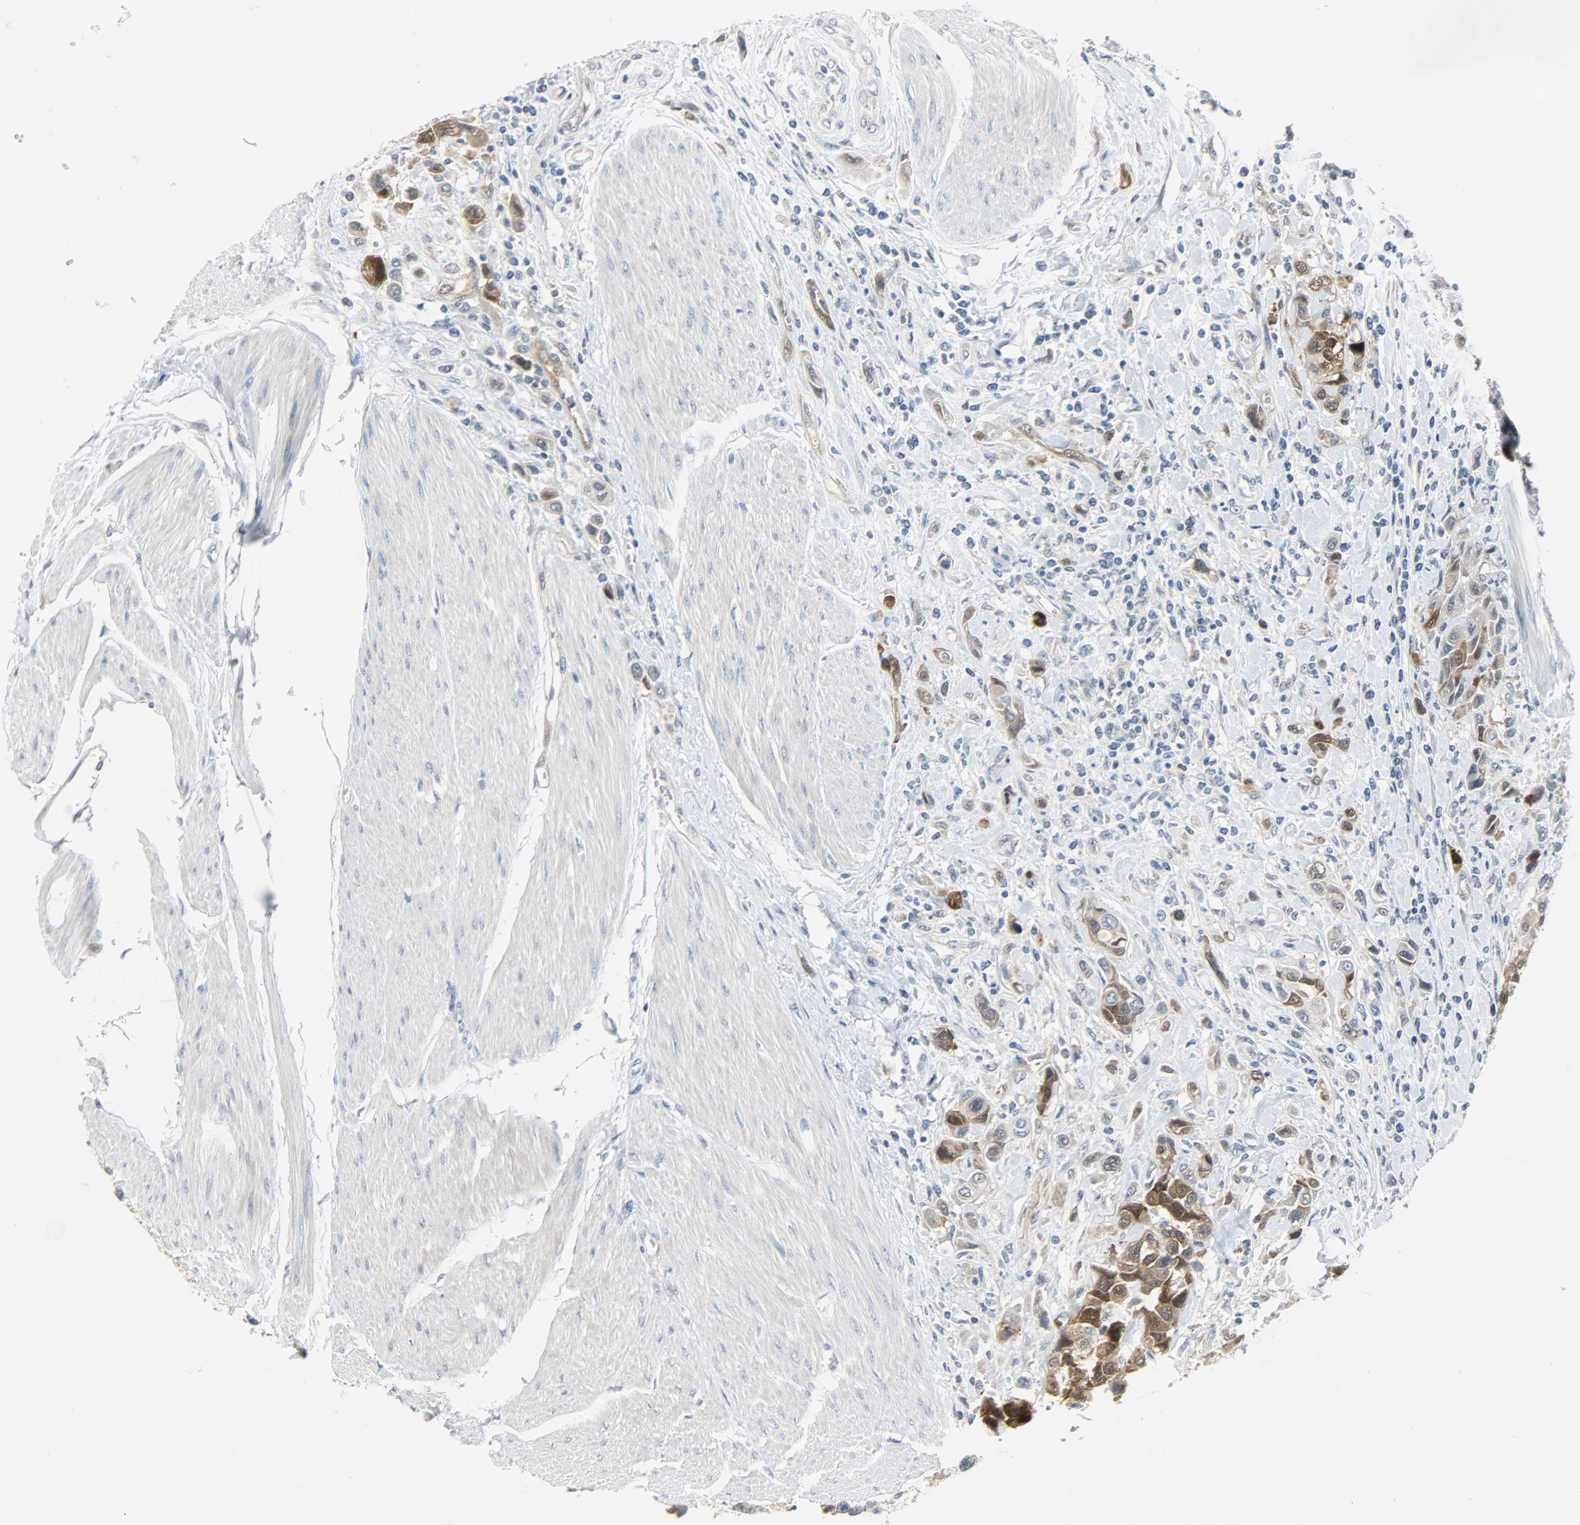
{"staining": {"intensity": "strong", "quantity": ">75%", "location": "cytoplasmic/membranous"}, "tissue": "urothelial cancer", "cell_type": "Tumor cells", "image_type": "cancer", "snomed": [{"axis": "morphology", "description": "Urothelial carcinoma, High grade"}, {"axis": "topography", "description": "Urinary bladder"}], "caption": "Tumor cells reveal high levels of strong cytoplasmic/membranous expression in about >75% of cells in urothelial cancer.", "gene": "EIF4EBP1", "patient": {"sex": "male", "age": 50}}